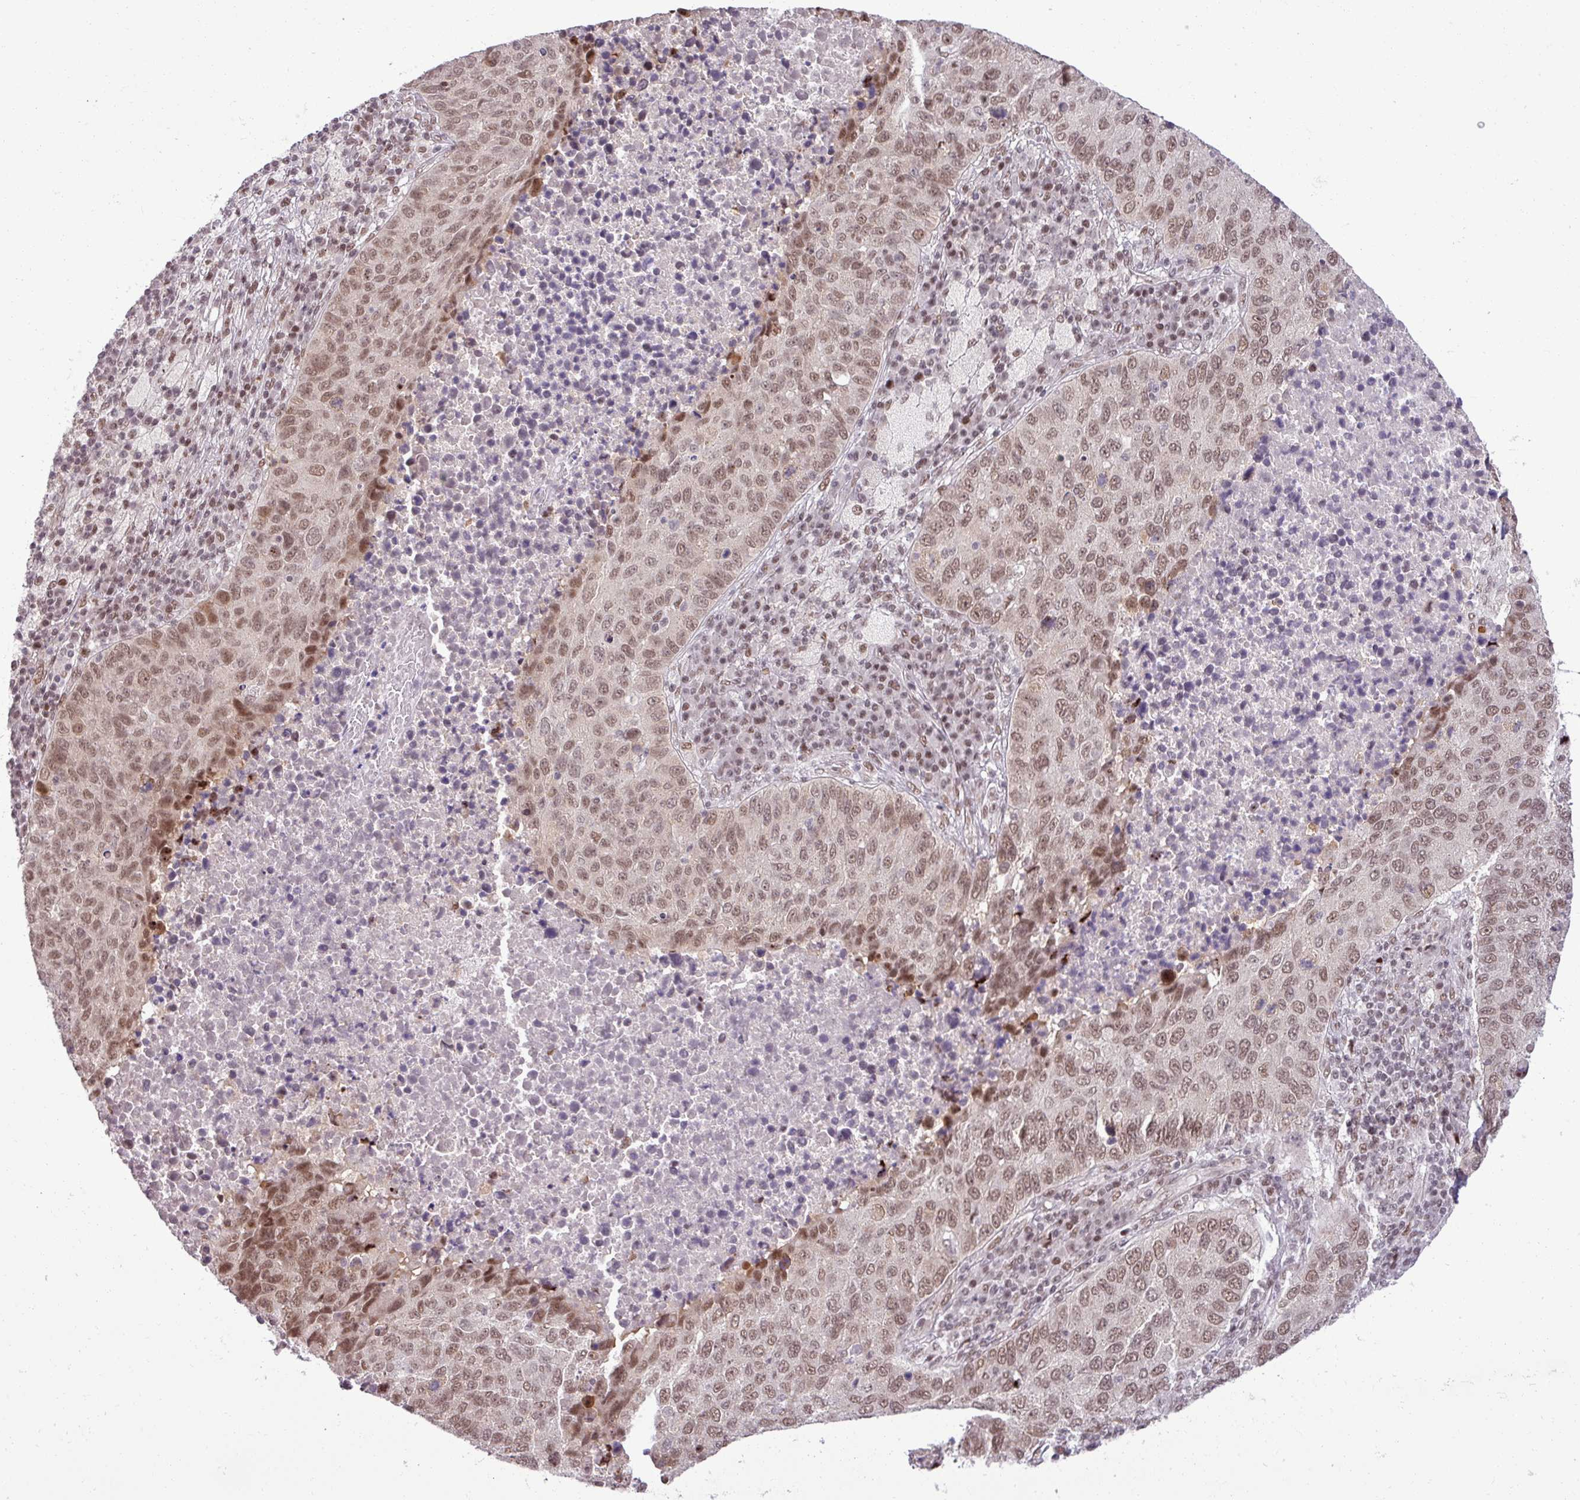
{"staining": {"intensity": "moderate", "quantity": ">75%", "location": "nuclear"}, "tissue": "lung cancer", "cell_type": "Tumor cells", "image_type": "cancer", "snomed": [{"axis": "morphology", "description": "Squamous cell carcinoma, NOS"}, {"axis": "topography", "description": "Lung"}], "caption": "Lung cancer (squamous cell carcinoma) stained with a brown dye displays moderate nuclear positive expression in approximately >75% of tumor cells.", "gene": "PTPN20", "patient": {"sex": "male", "age": 73}}